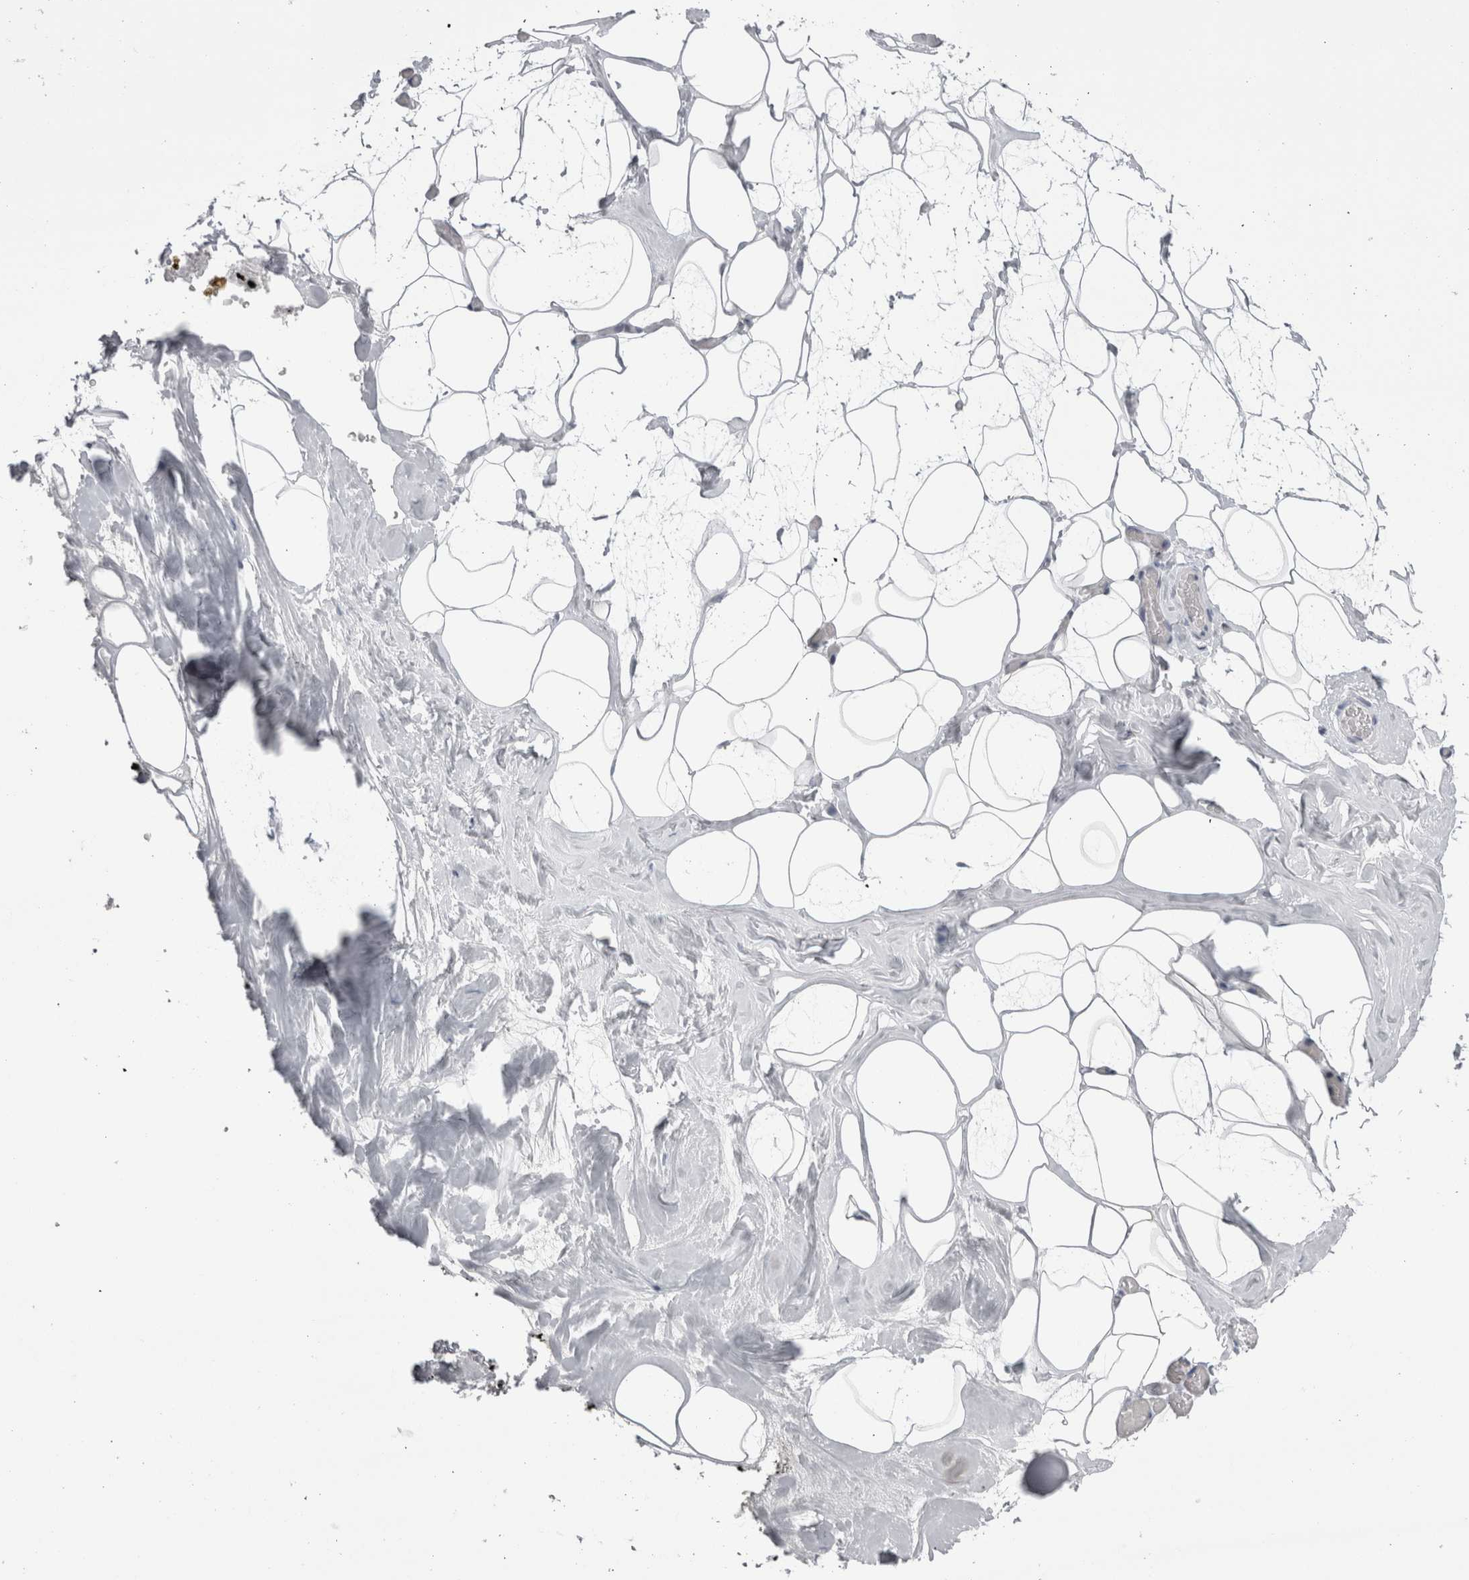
{"staining": {"intensity": "negative", "quantity": "none", "location": "none"}, "tissue": "adipose tissue", "cell_type": "Adipocytes", "image_type": "normal", "snomed": [{"axis": "morphology", "description": "Normal tissue, NOS"}, {"axis": "morphology", "description": "Fibrosis, NOS"}, {"axis": "topography", "description": "Breast"}, {"axis": "topography", "description": "Adipose tissue"}], "caption": "Micrograph shows no protein expression in adipocytes of benign adipose tissue. (Brightfield microscopy of DAB (3,3'-diaminobenzidine) immunohistochemistry at high magnification).", "gene": "FNDC8", "patient": {"sex": "female", "age": 39}}